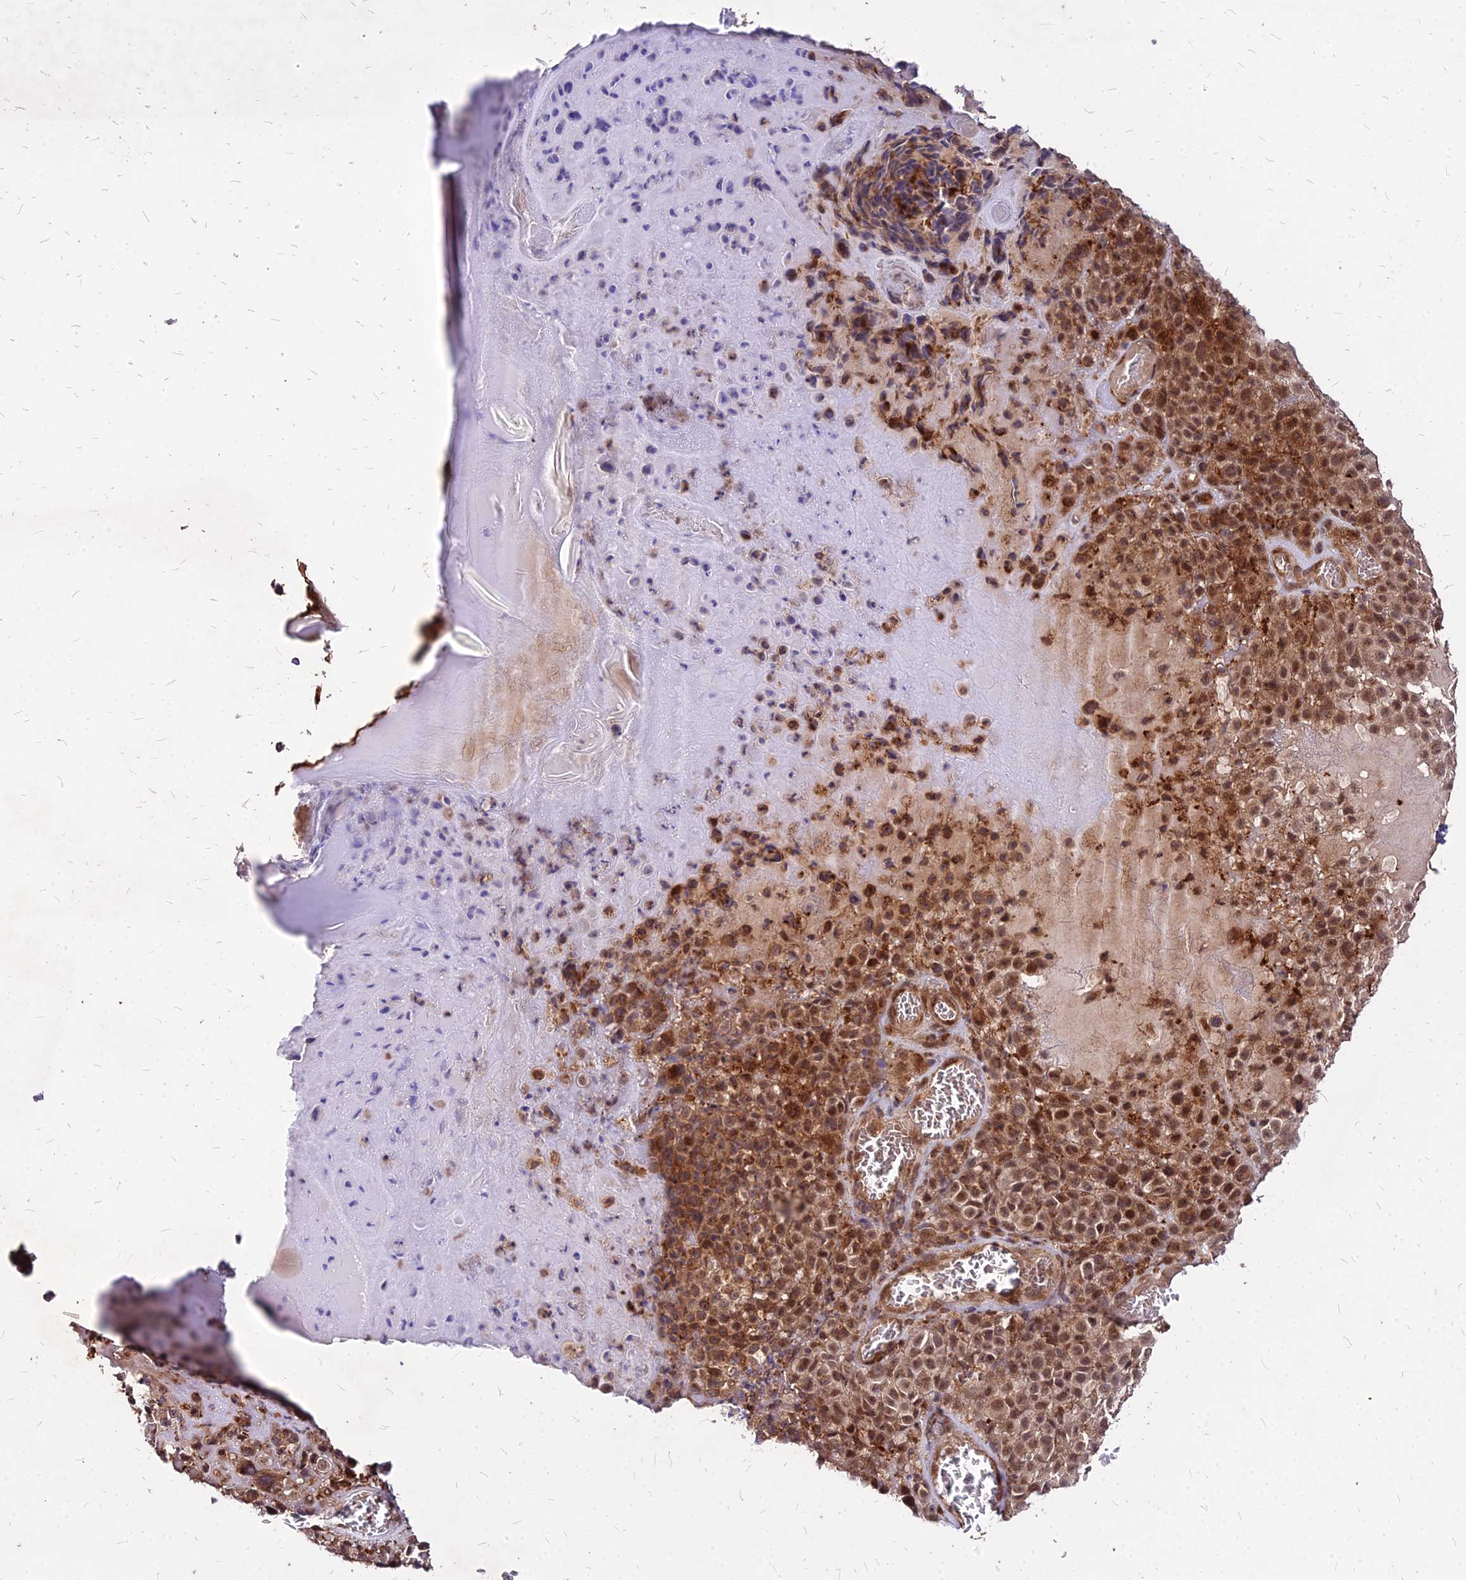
{"staining": {"intensity": "moderate", "quantity": ">75%", "location": "cytoplasmic/membranous,nuclear"}, "tissue": "melanoma", "cell_type": "Tumor cells", "image_type": "cancer", "snomed": [{"axis": "morphology", "description": "Malignant melanoma, NOS"}, {"axis": "topography", "description": "Skin"}], "caption": "A medium amount of moderate cytoplasmic/membranous and nuclear positivity is identified in about >75% of tumor cells in malignant melanoma tissue. (brown staining indicates protein expression, while blue staining denotes nuclei).", "gene": "APBA3", "patient": {"sex": "female", "age": 94}}